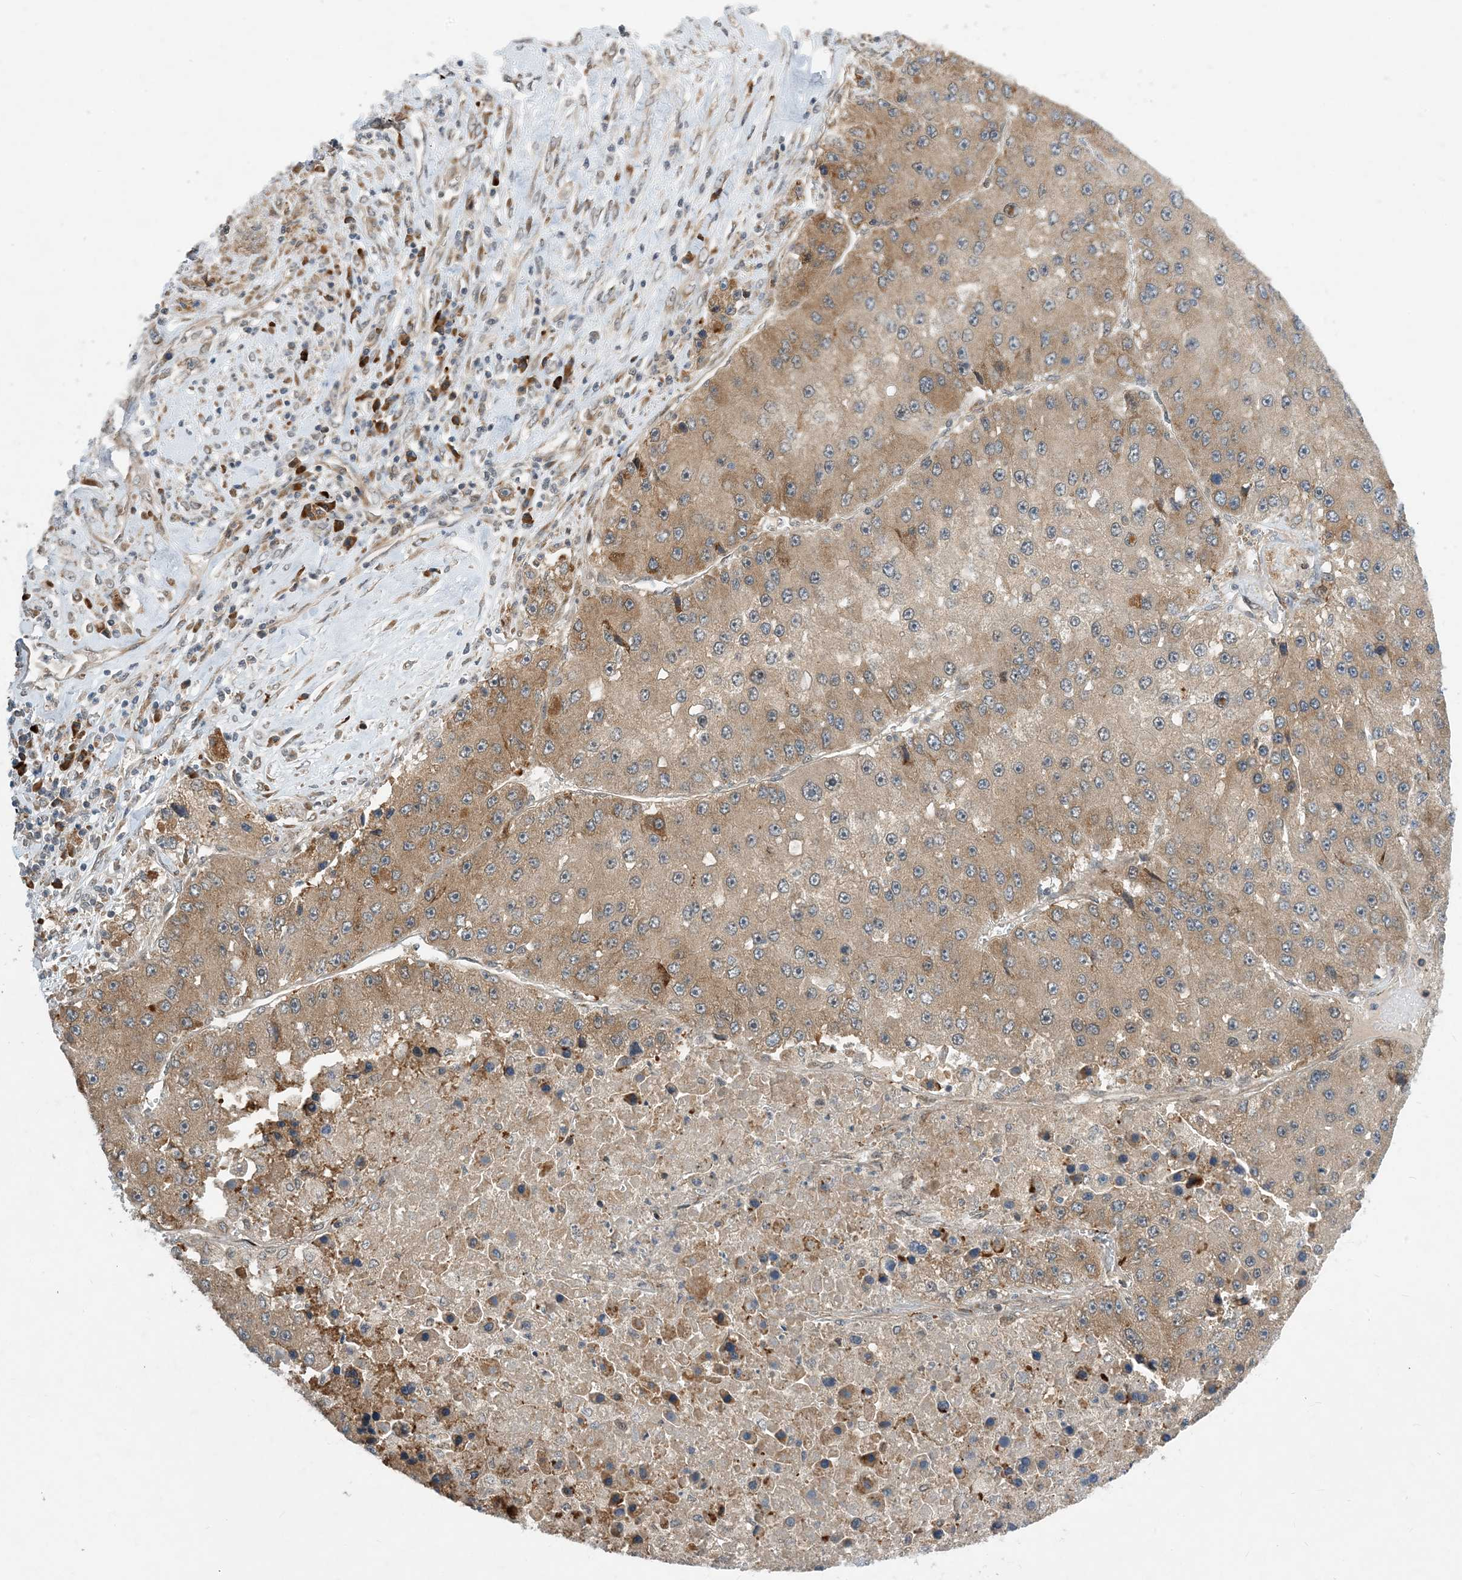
{"staining": {"intensity": "weak", "quantity": ">75%", "location": "cytoplasmic/membranous"}, "tissue": "liver cancer", "cell_type": "Tumor cells", "image_type": "cancer", "snomed": [{"axis": "morphology", "description": "Carcinoma, Hepatocellular, NOS"}, {"axis": "topography", "description": "Liver"}], "caption": "Weak cytoplasmic/membranous positivity for a protein is seen in about >75% of tumor cells of liver cancer using IHC.", "gene": "PHOSPHO2", "patient": {"sex": "female", "age": 73}}